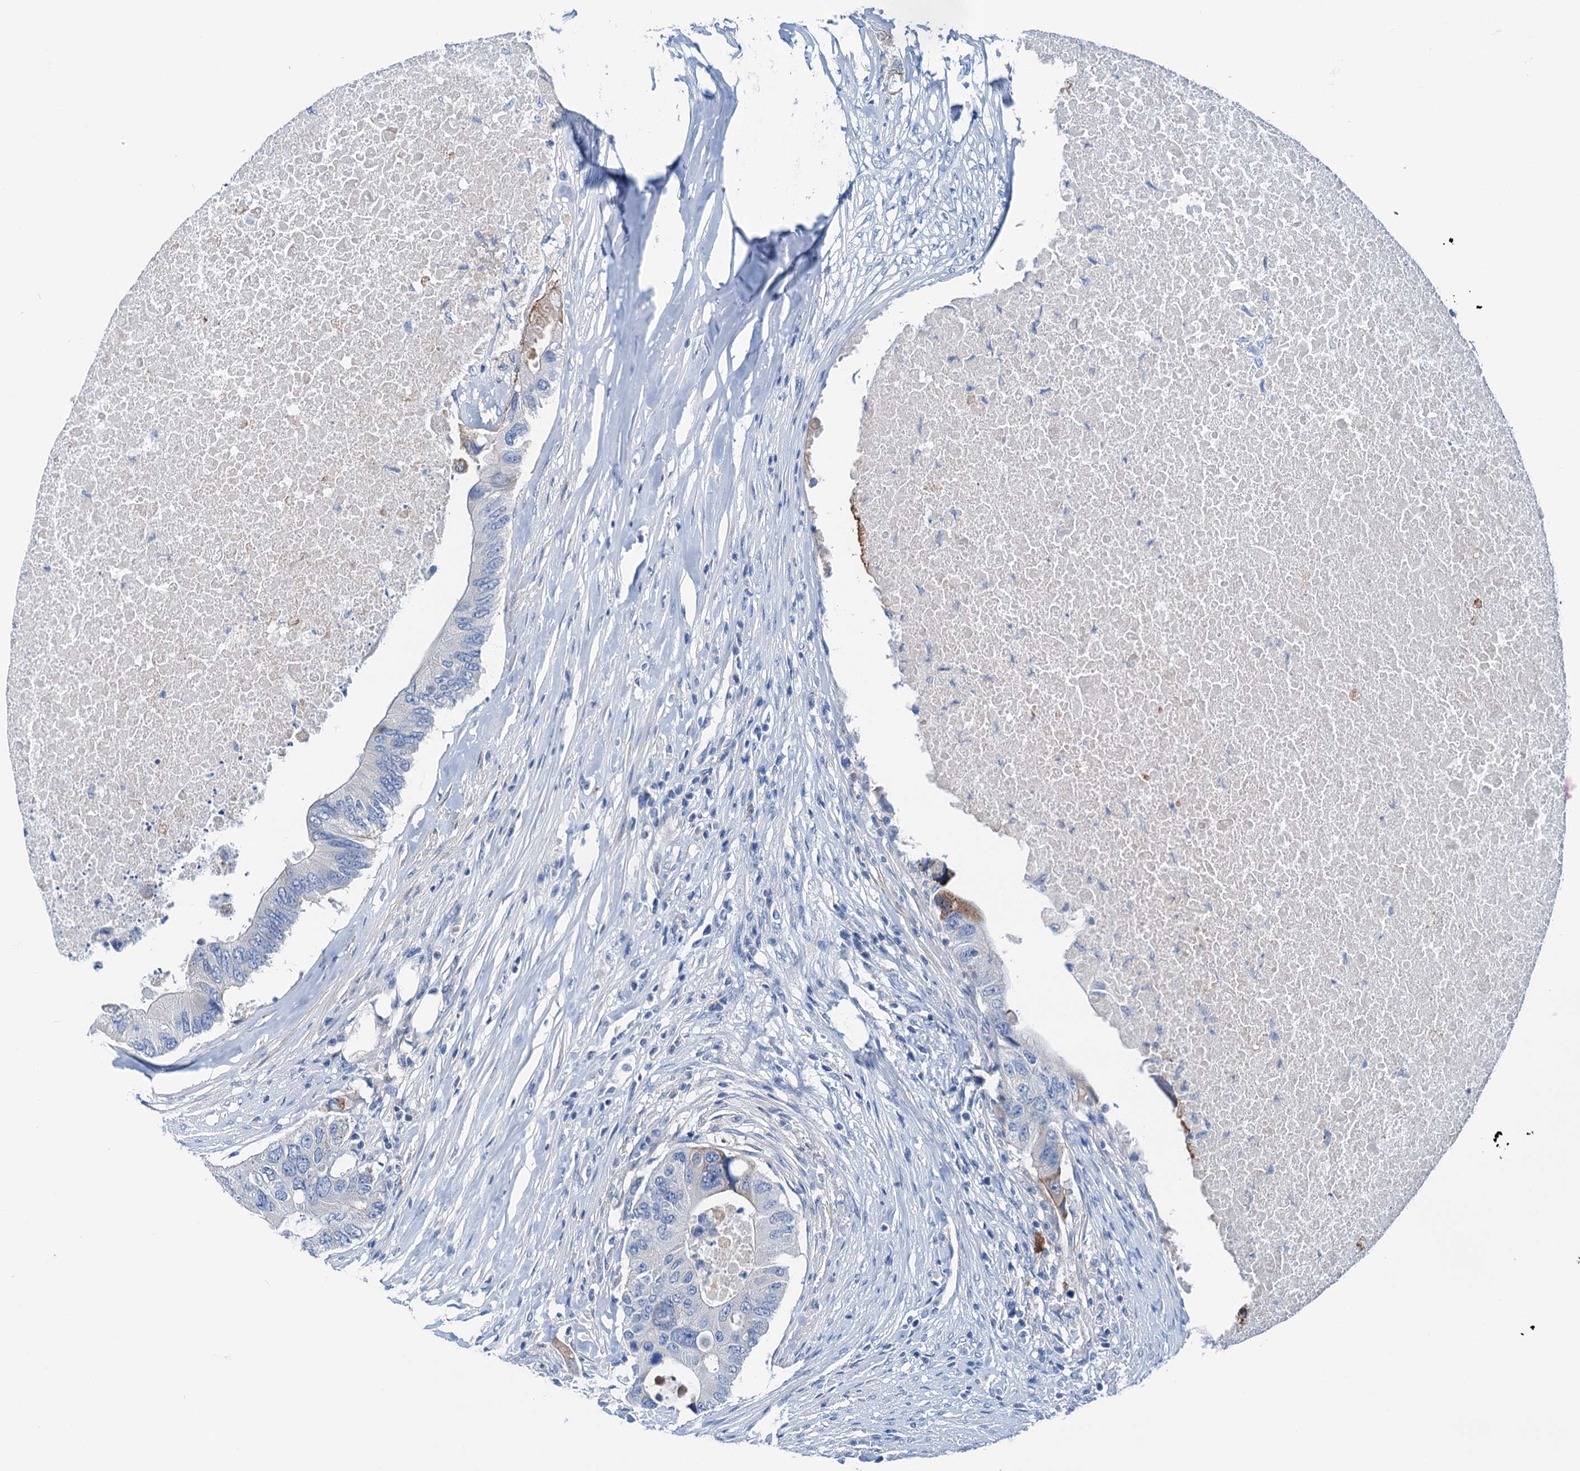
{"staining": {"intensity": "negative", "quantity": "none", "location": "none"}, "tissue": "colorectal cancer", "cell_type": "Tumor cells", "image_type": "cancer", "snomed": [{"axis": "morphology", "description": "Adenocarcinoma, NOS"}, {"axis": "topography", "description": "Colon"}], "caption": "DAB (3,3'-diaminobenzidine) immunohistochemical staining of human colorectal cancer shows no significant staining in tumor cells.", "gene": "KNDC1", "patient": {"sex": "male", "age": 71}}